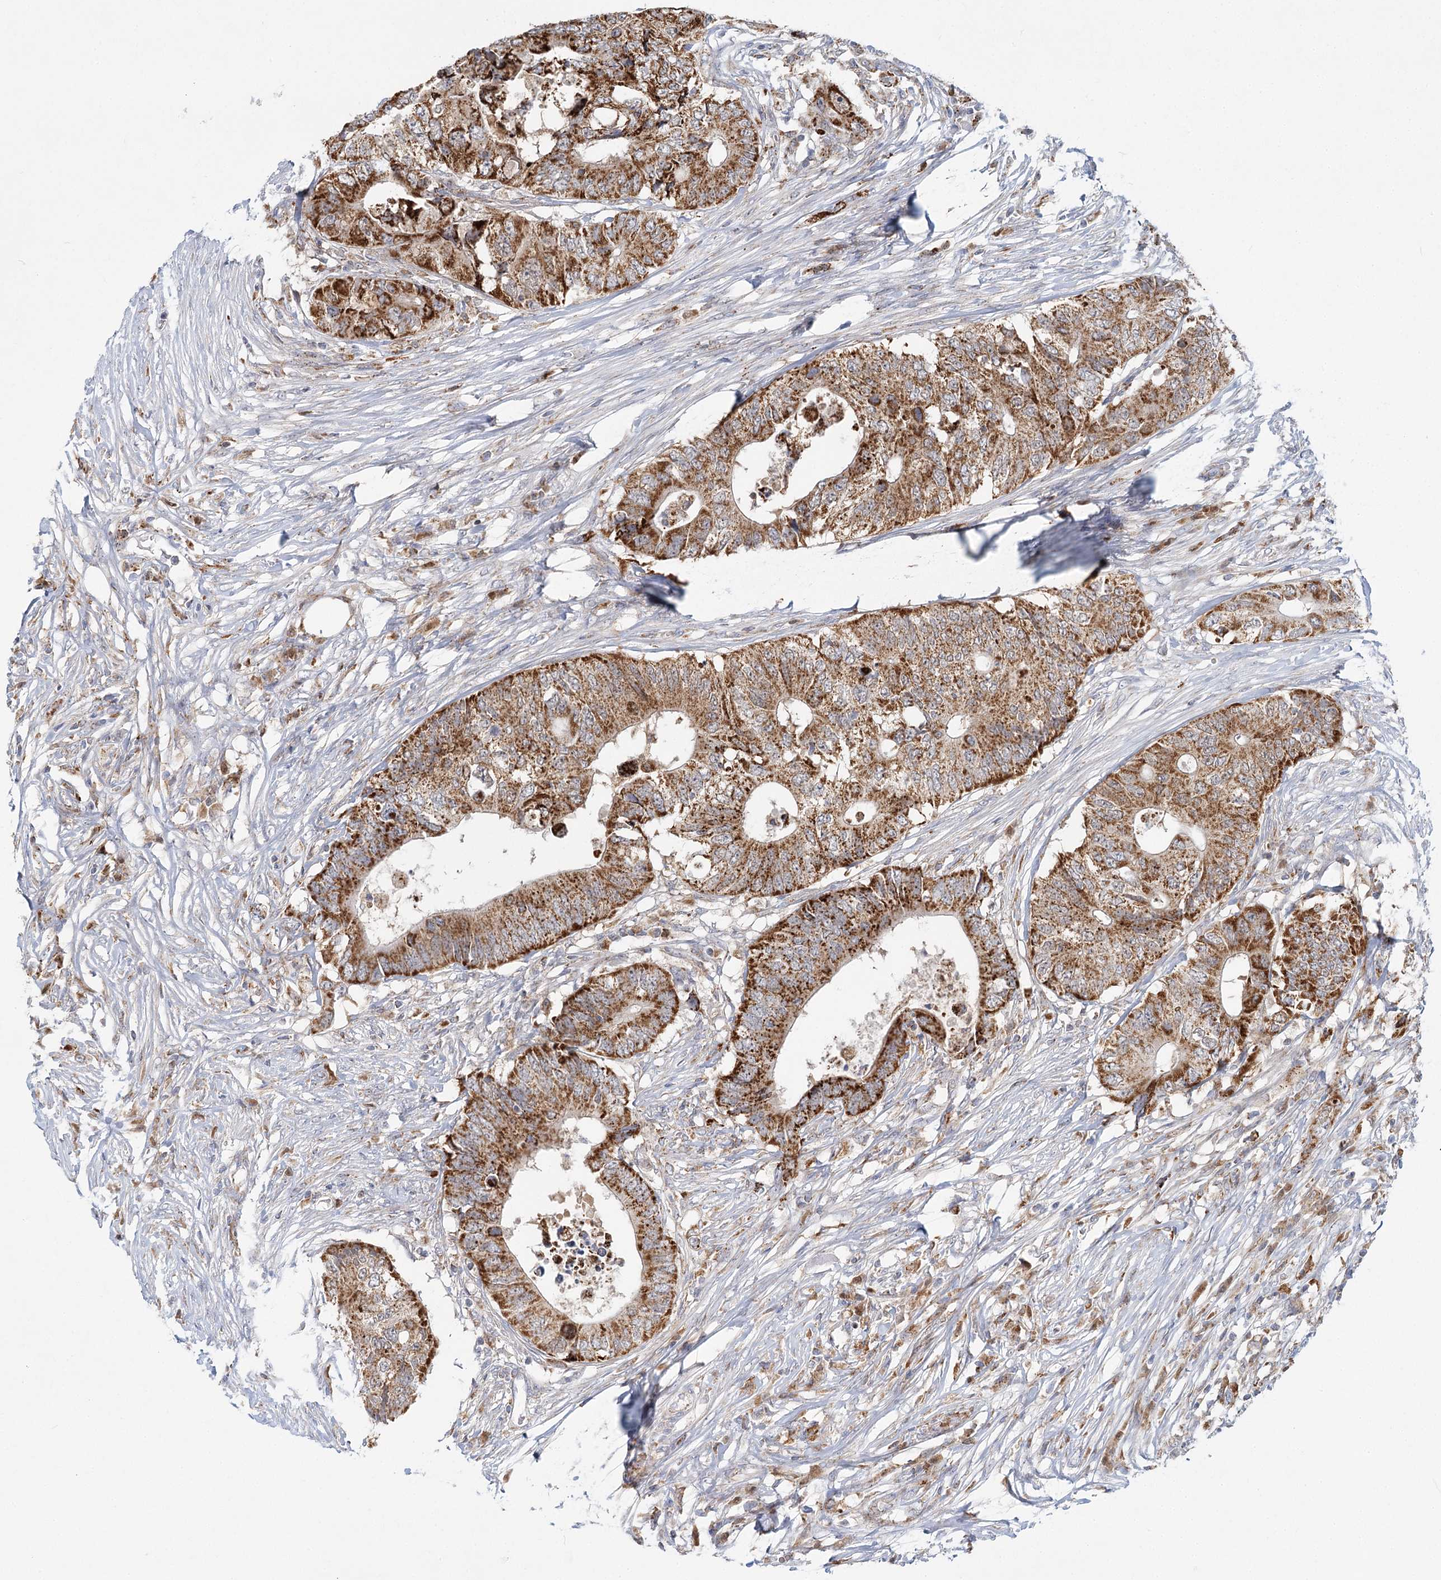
{"staining": {"intensity": "strong", "quantity": ">75%", "location": "cytoplasmic/membranous"}, "tissue": "colorectal cancer", "cell_type": "Tumor cells", "image_type": "cancer", "snomed": [{"axis": "morphology", "description": "Adenocarcinoma, NOS"}, {"axis": "topography", "description": "Colon"}], "caption": "Immunohistochemistry (IHC) (DAB (3,3'-diaminobenzidine)) staining of human colorectal adenocarcinoma reveals strong cytoplasmic/membranous protein positivity in about >75% of tumor cells. Immunohistochemistry stains the protein of interest in brown and the nuclei are stained blue.", "gene": "TAS1R1", "patient": {"sex": "male", "age": 71}}